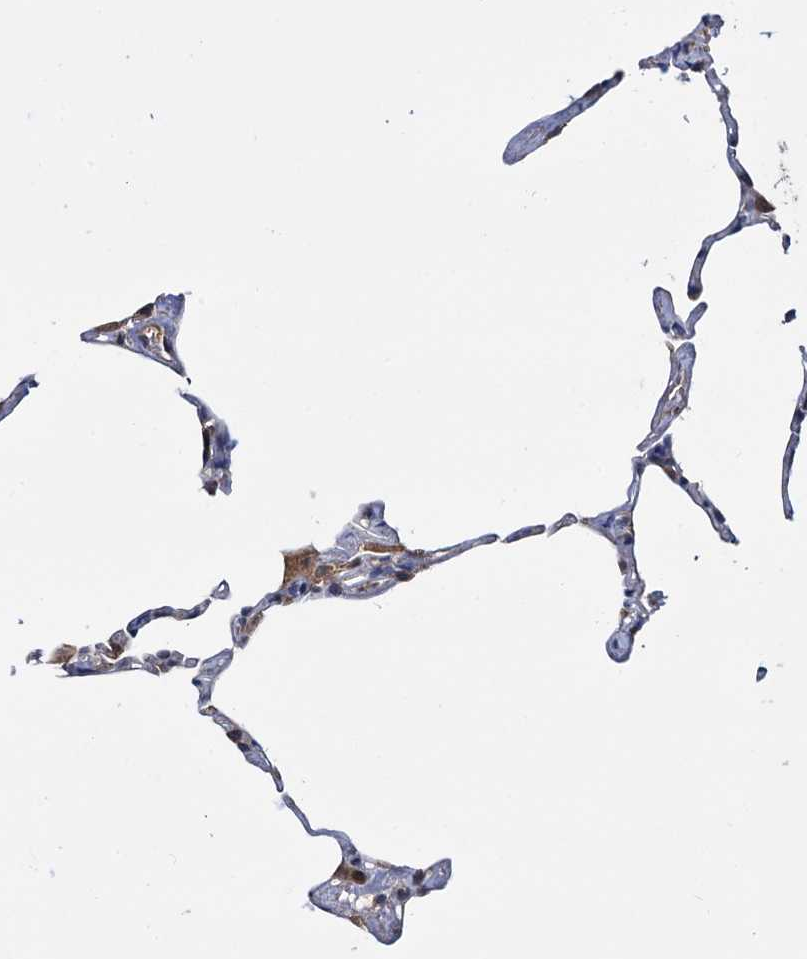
{"staining": {"intensity": "negative", "quantity": "none", "location": "none"}, "tissue": "lung", "cell_type": "Alveolar cells", "image_type": "normal", "snomed": [{"axis": "morphology", "description": "Normal tissue, NOS"}, {"axis": "topography", "description": "Lung"}], "caption": "This image is of unremarkable lung stained with IHC to label a protein in brown with the nuclei are counter-stained blue. There is no expression in alveolar cells.", "gene": "CEP192", "patient": {"sex": "male", "age": 65}}